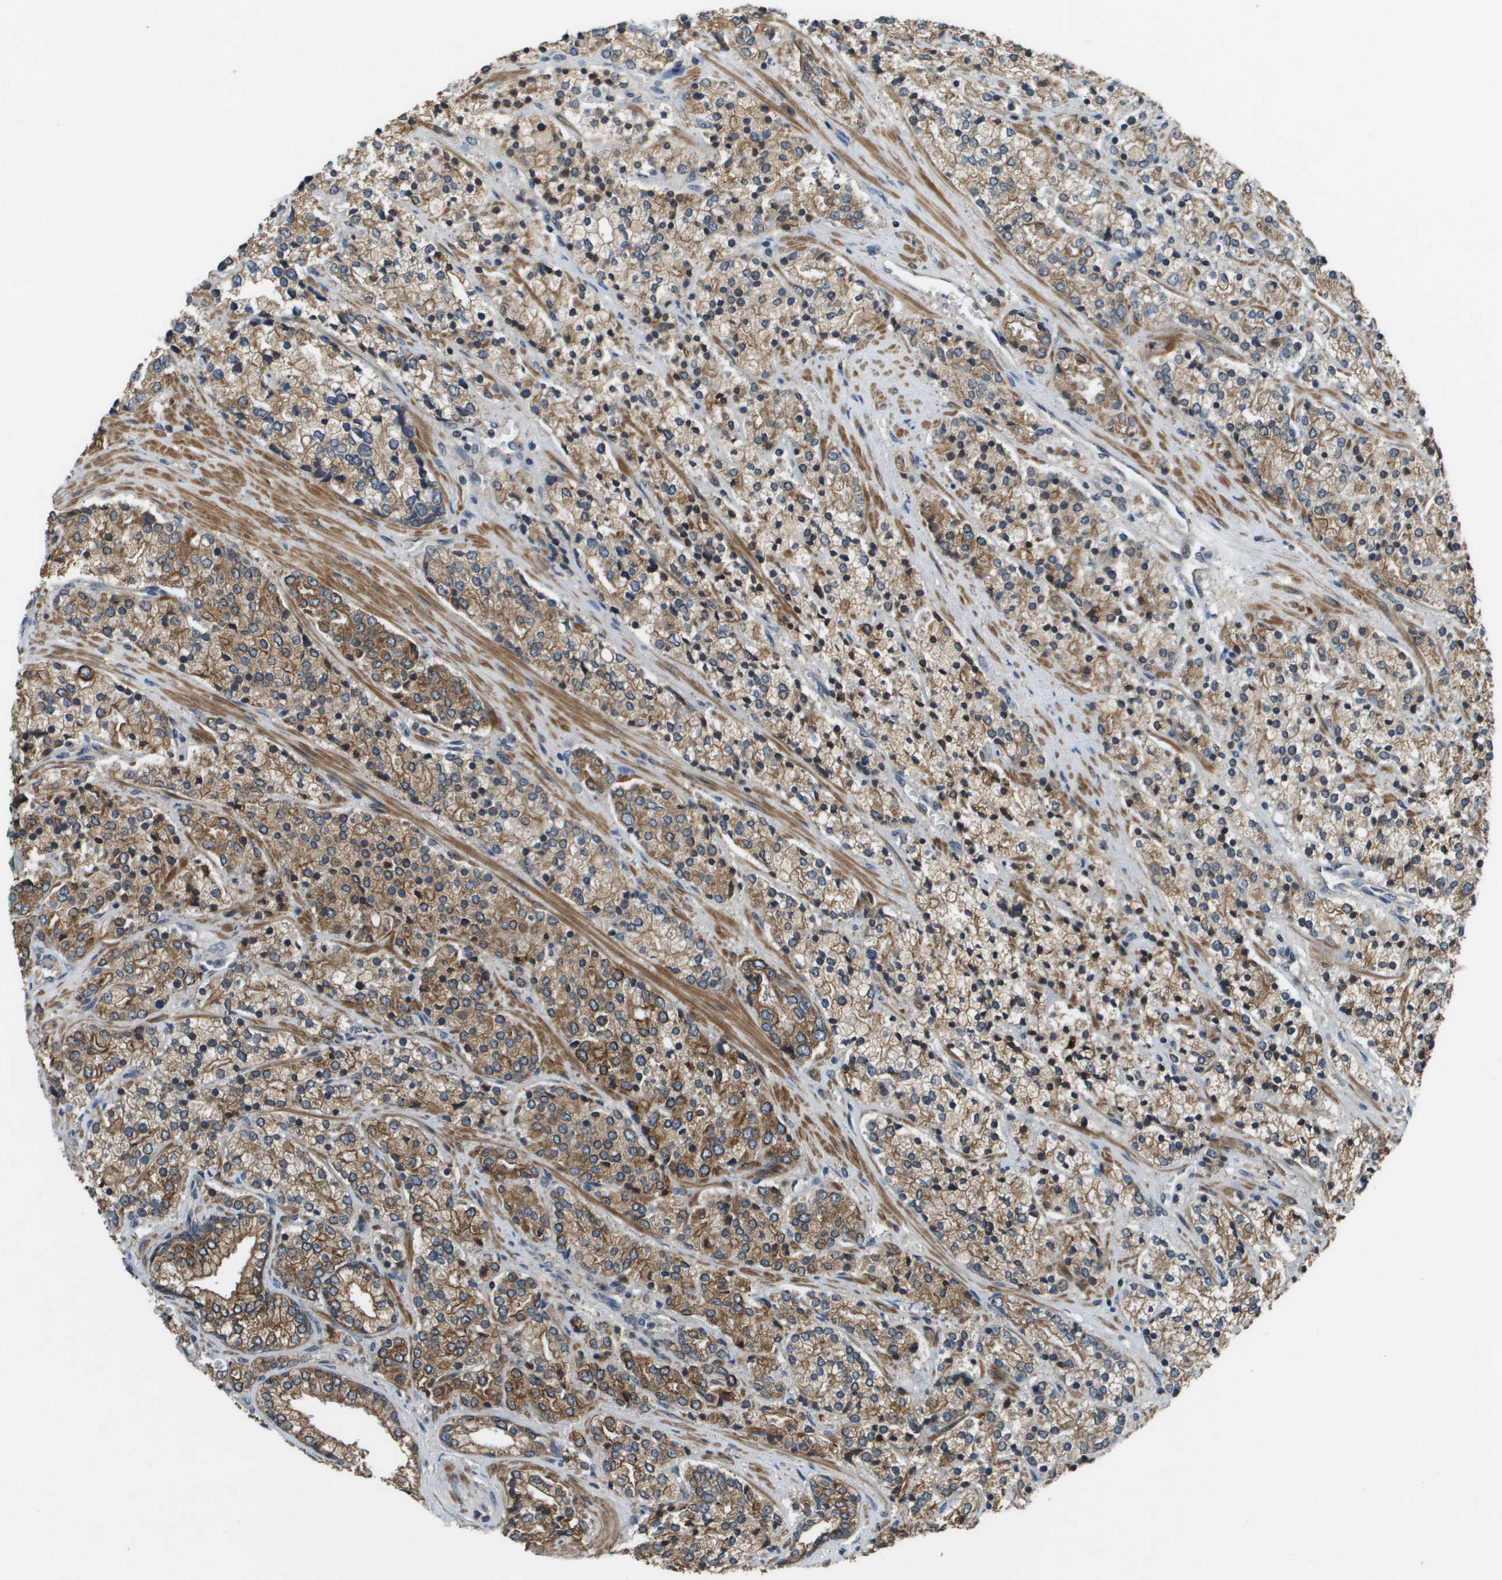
{"staining": {"intensity": "moderate", "quantity": ">75%", "location": "cytoplasmic/membranous"}, "tissue": "prostate cancer", "cell_type": "Tumor cells", "image_type": "cancer", "snomed": [{"axis": "morphology", "description": "Adenocarcinoma, High grade"}, {"axis": "topography", "description": "Prostate"}], "caption": "The histopathology image shows staining of prostate cancer, revealing moderate cytoplasmic/membranous protein expression (brown color) within tumor cells.", "gene": "CDKN2C", "patient": {"sex": "male", "age": 71}}